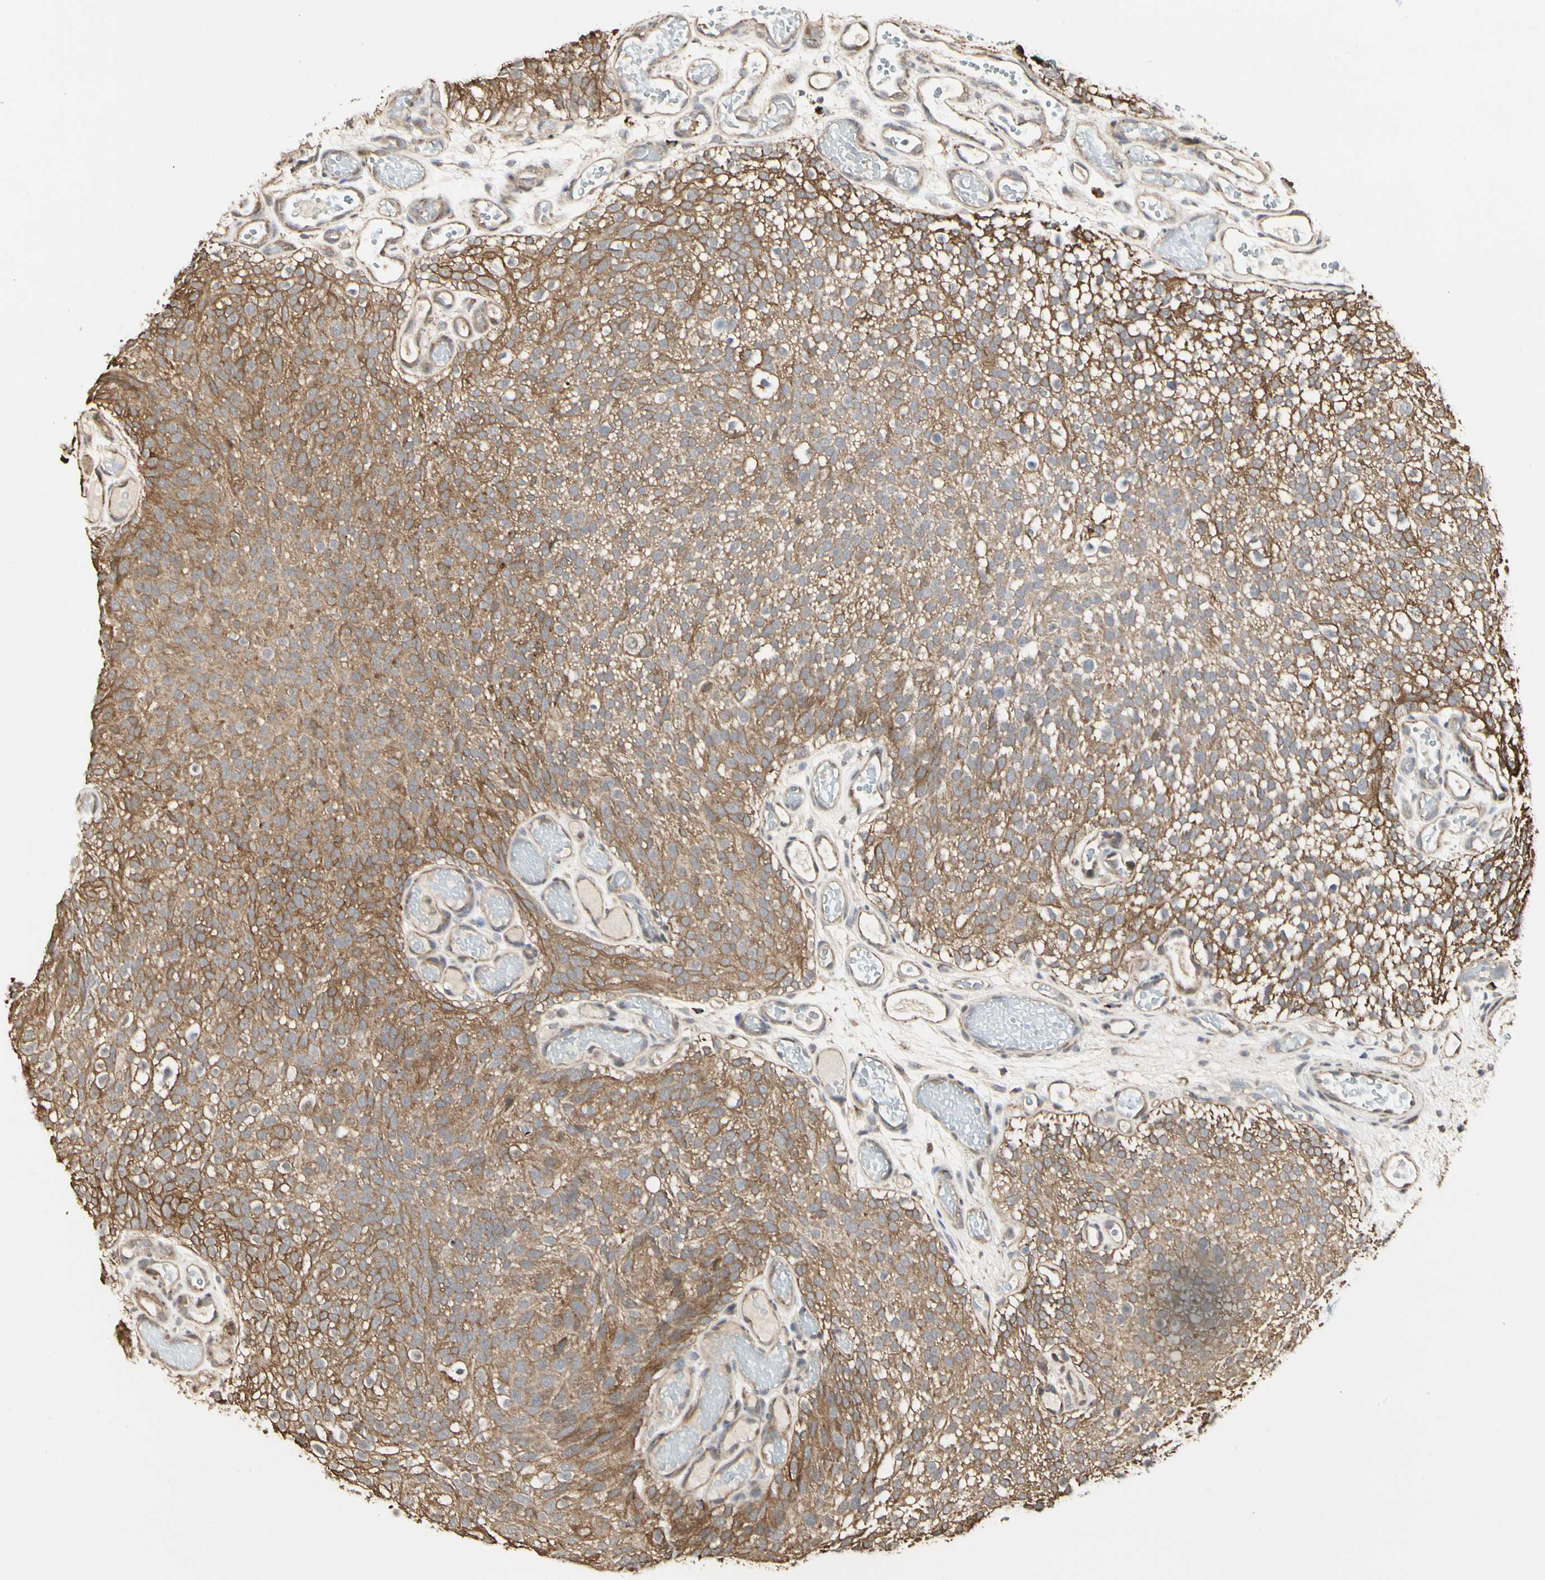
{"staining": {"intensity": "moderate", "quantity": ">75%", "location": "cytoplasmic/membranous"}, "tissue": "urothelial cancer", "cell_type": "Tumor cells", "image_type": "cancer", "snomed": [{"axis": "morphology", "description": "Urothelial carcinoma, Low grade"}, {"axis": "topography", "description": "Urinary bladder"}], "caption": "Immunohistochemical staining of human urothelial cancer exhibits moderate cytoplasmic/membranous protein expression in about >75% of tumor cells. (brown staining indicates protein expression, while blue staining denotes nuclei).", "gene": "TAOK1", "patient": {"sex": "male", "age": 78}}